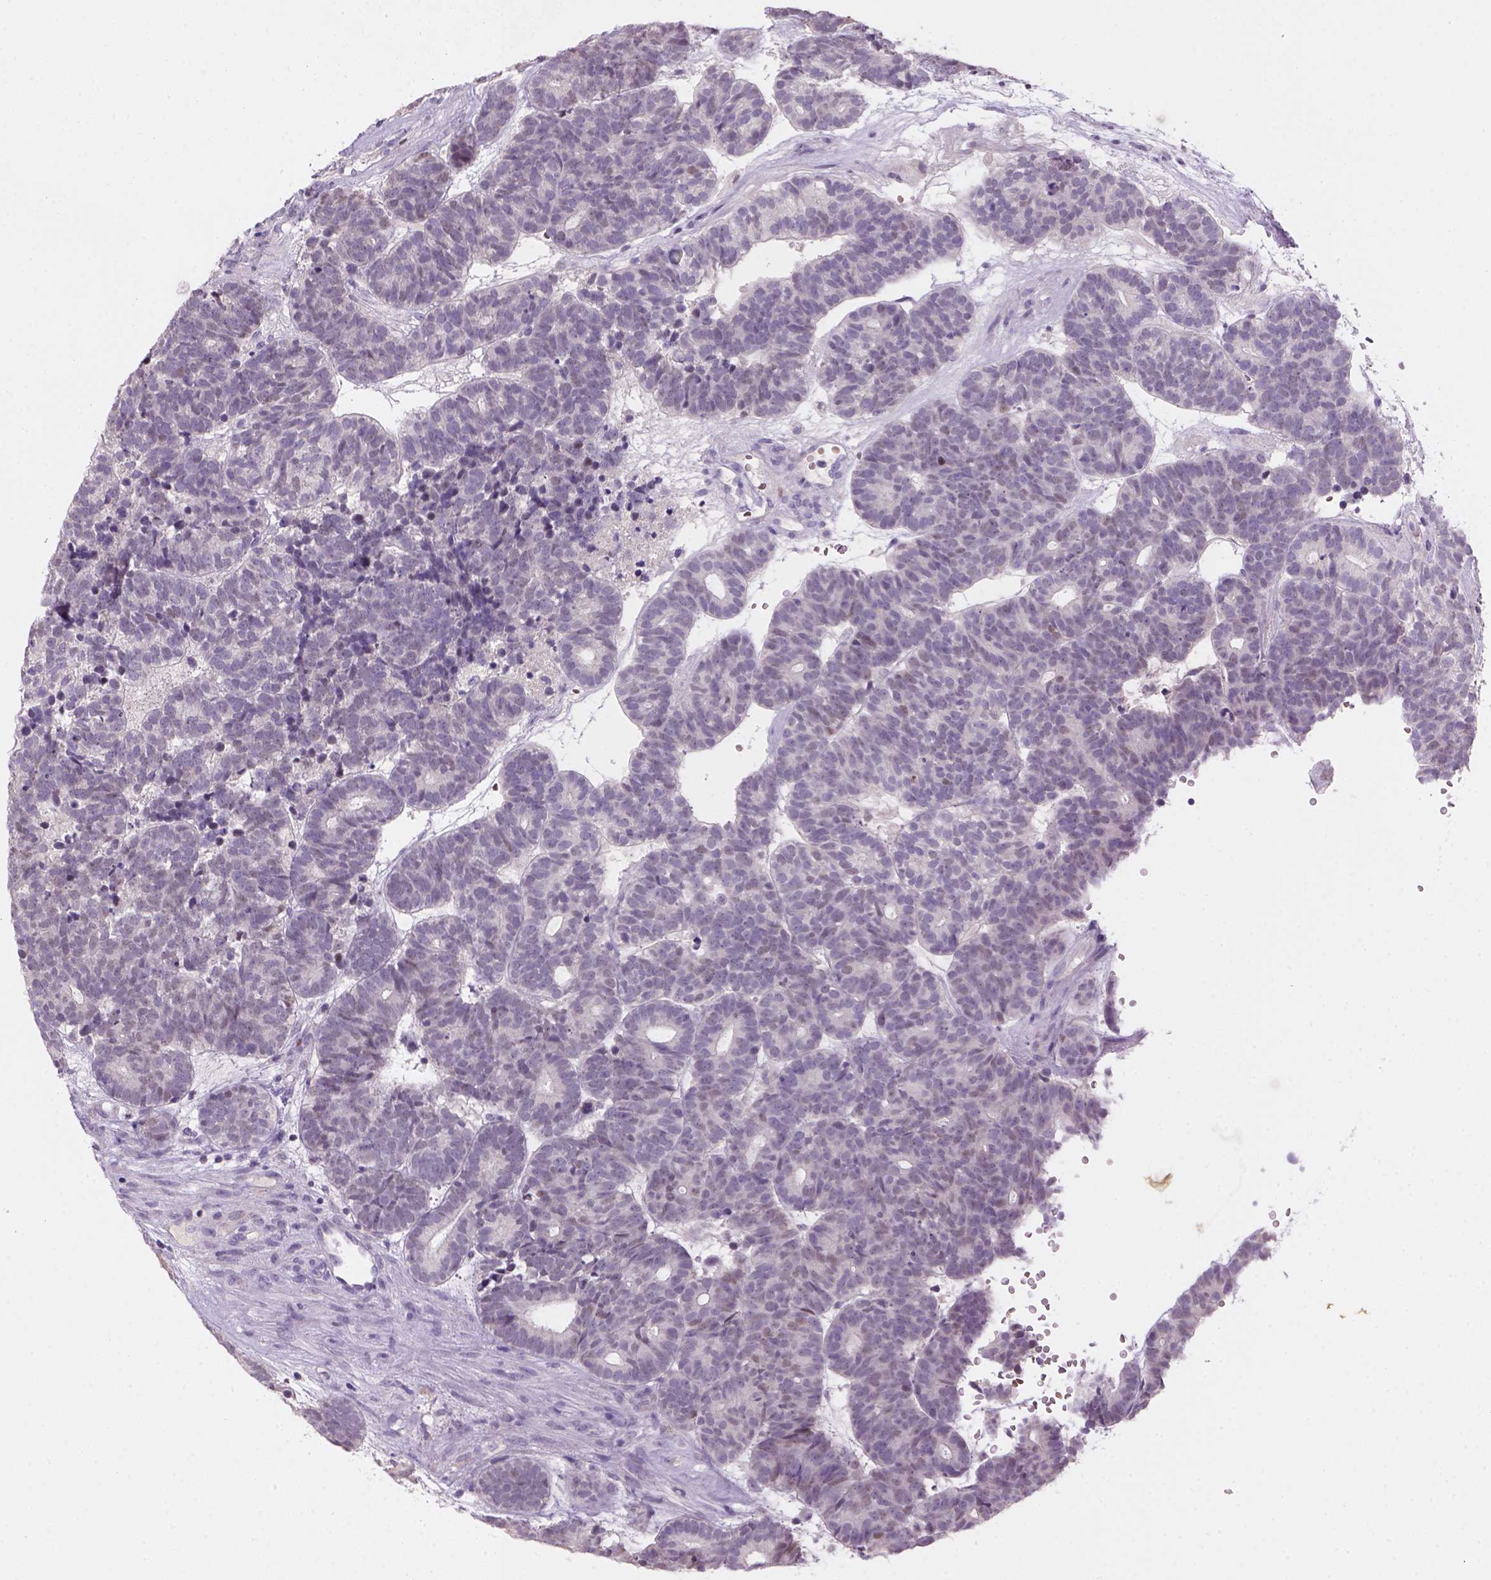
{"staining": {"intensity": "moderate", "quantity": "<25%", "location": "nuclear"}, "tissue": "head and neck cancer", "cell_type": "Tumor cells", "image_type": "cancer", "snomed": [{"axis": "morphology", "description": "Adenocarcinoma, NOS"}, {"axis": "topography", "description": "Head-Neck"}], "caption": "The micrograph exhibits immunohistochemical staining of head and neck cancer (adenocarcinoma). There is moderate nuclear positivity is identified in about <25% of tumor cells.", "gene": "ZMAT4", "patient": {"sex": "female", "age": 81}}